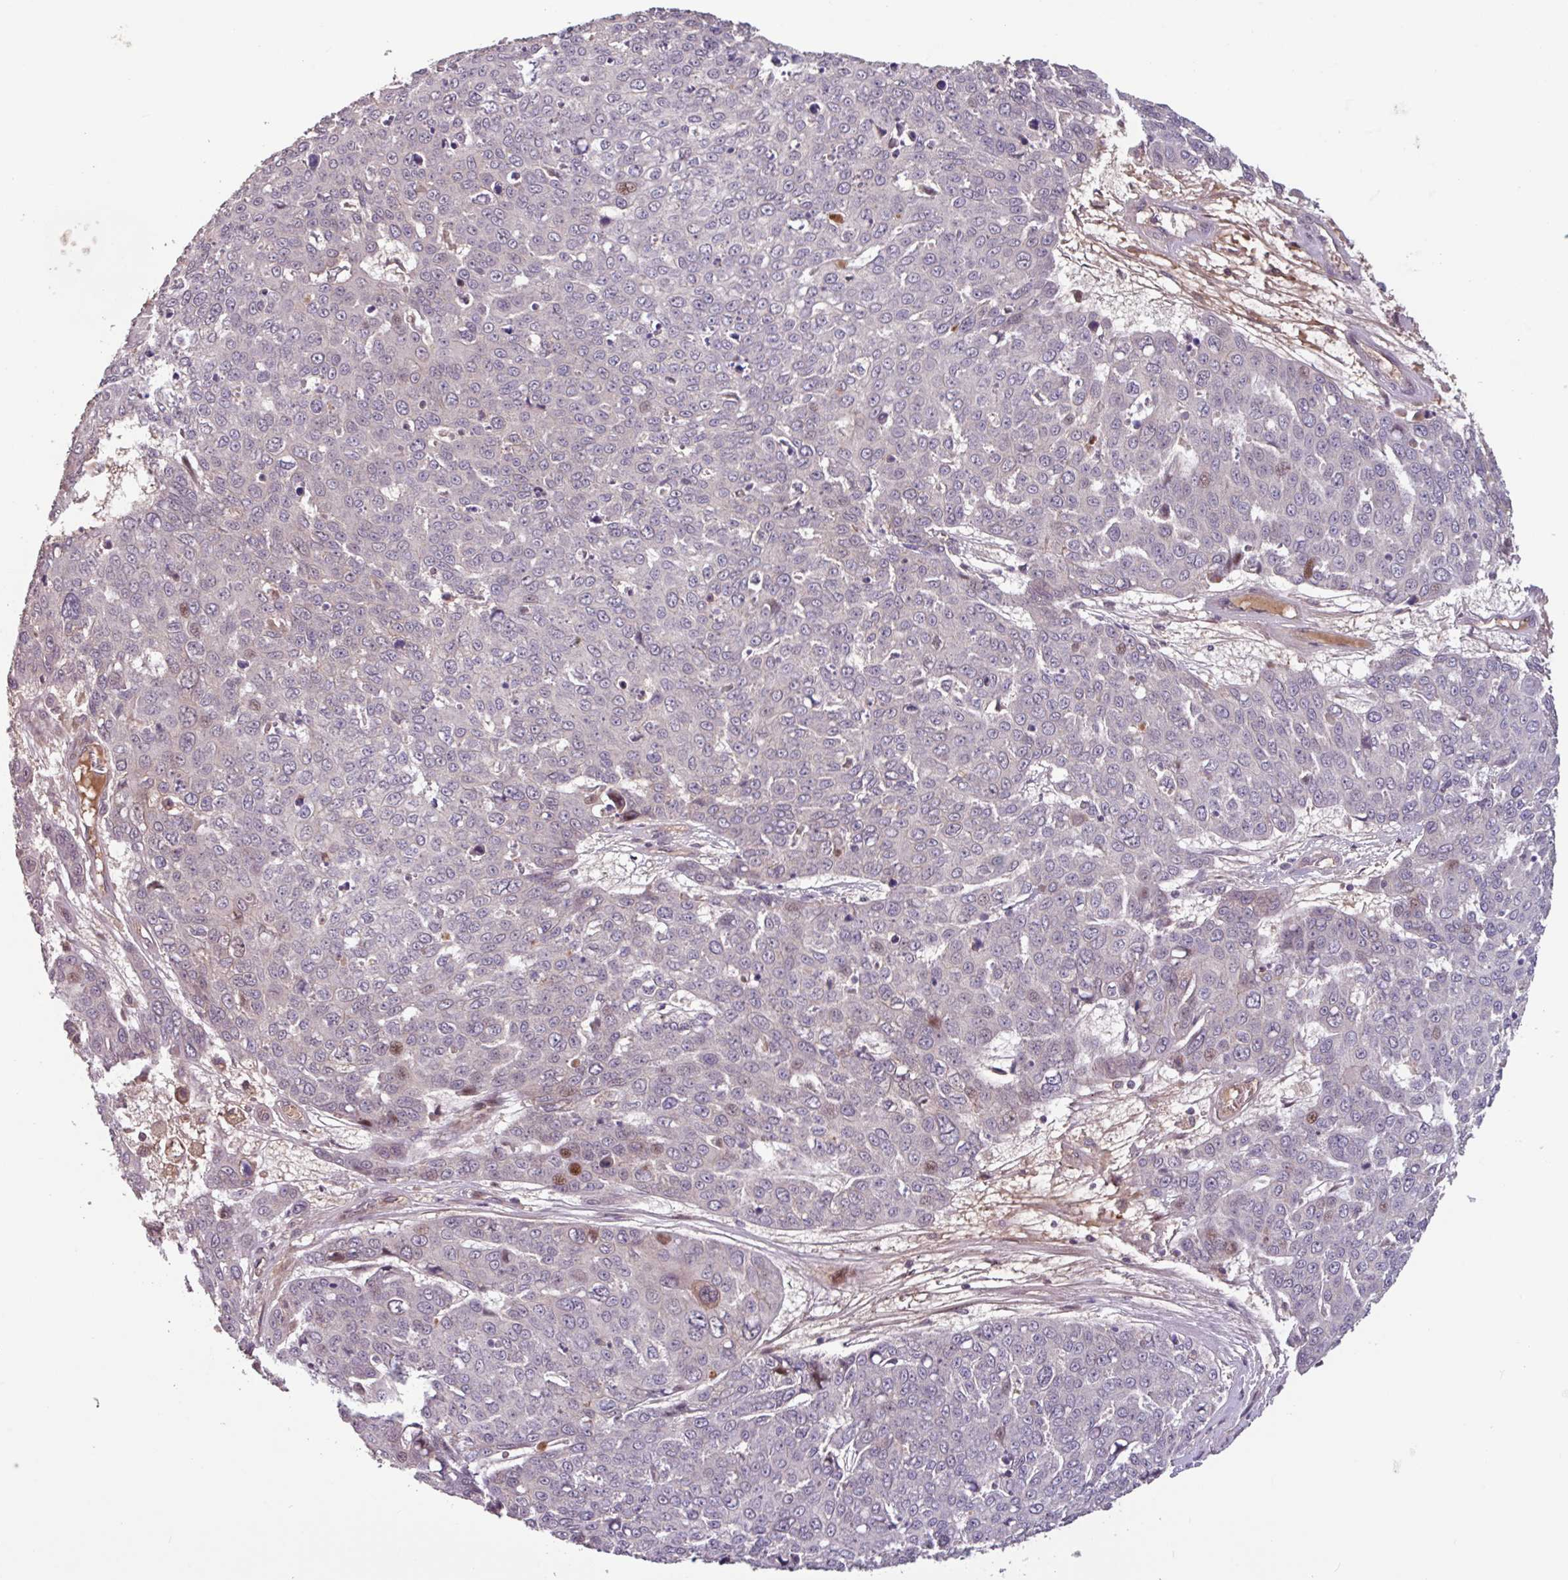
{"staining": {"intensity": "moderate", "quantity": "<25%", "location": "nuclear"}, "tissue": "skin cancer", "cell_type": "Tumor cells", "image_type": "cancer", "snomed": [{"axis": "morphology", "description": "Squamous cell carcinoma, NOS"}, {"axis": "topography", "description": "Skin"}], "caption": "IHC photomicrograph of human squamous cell carcinoma (skin) stained for a protein (brown), which demonstrates low levels of moderate nuclear positivity in about <25% of tumor cells.", "gene": "TMEM88", "patient": {"sex": "male", "age": 71}}